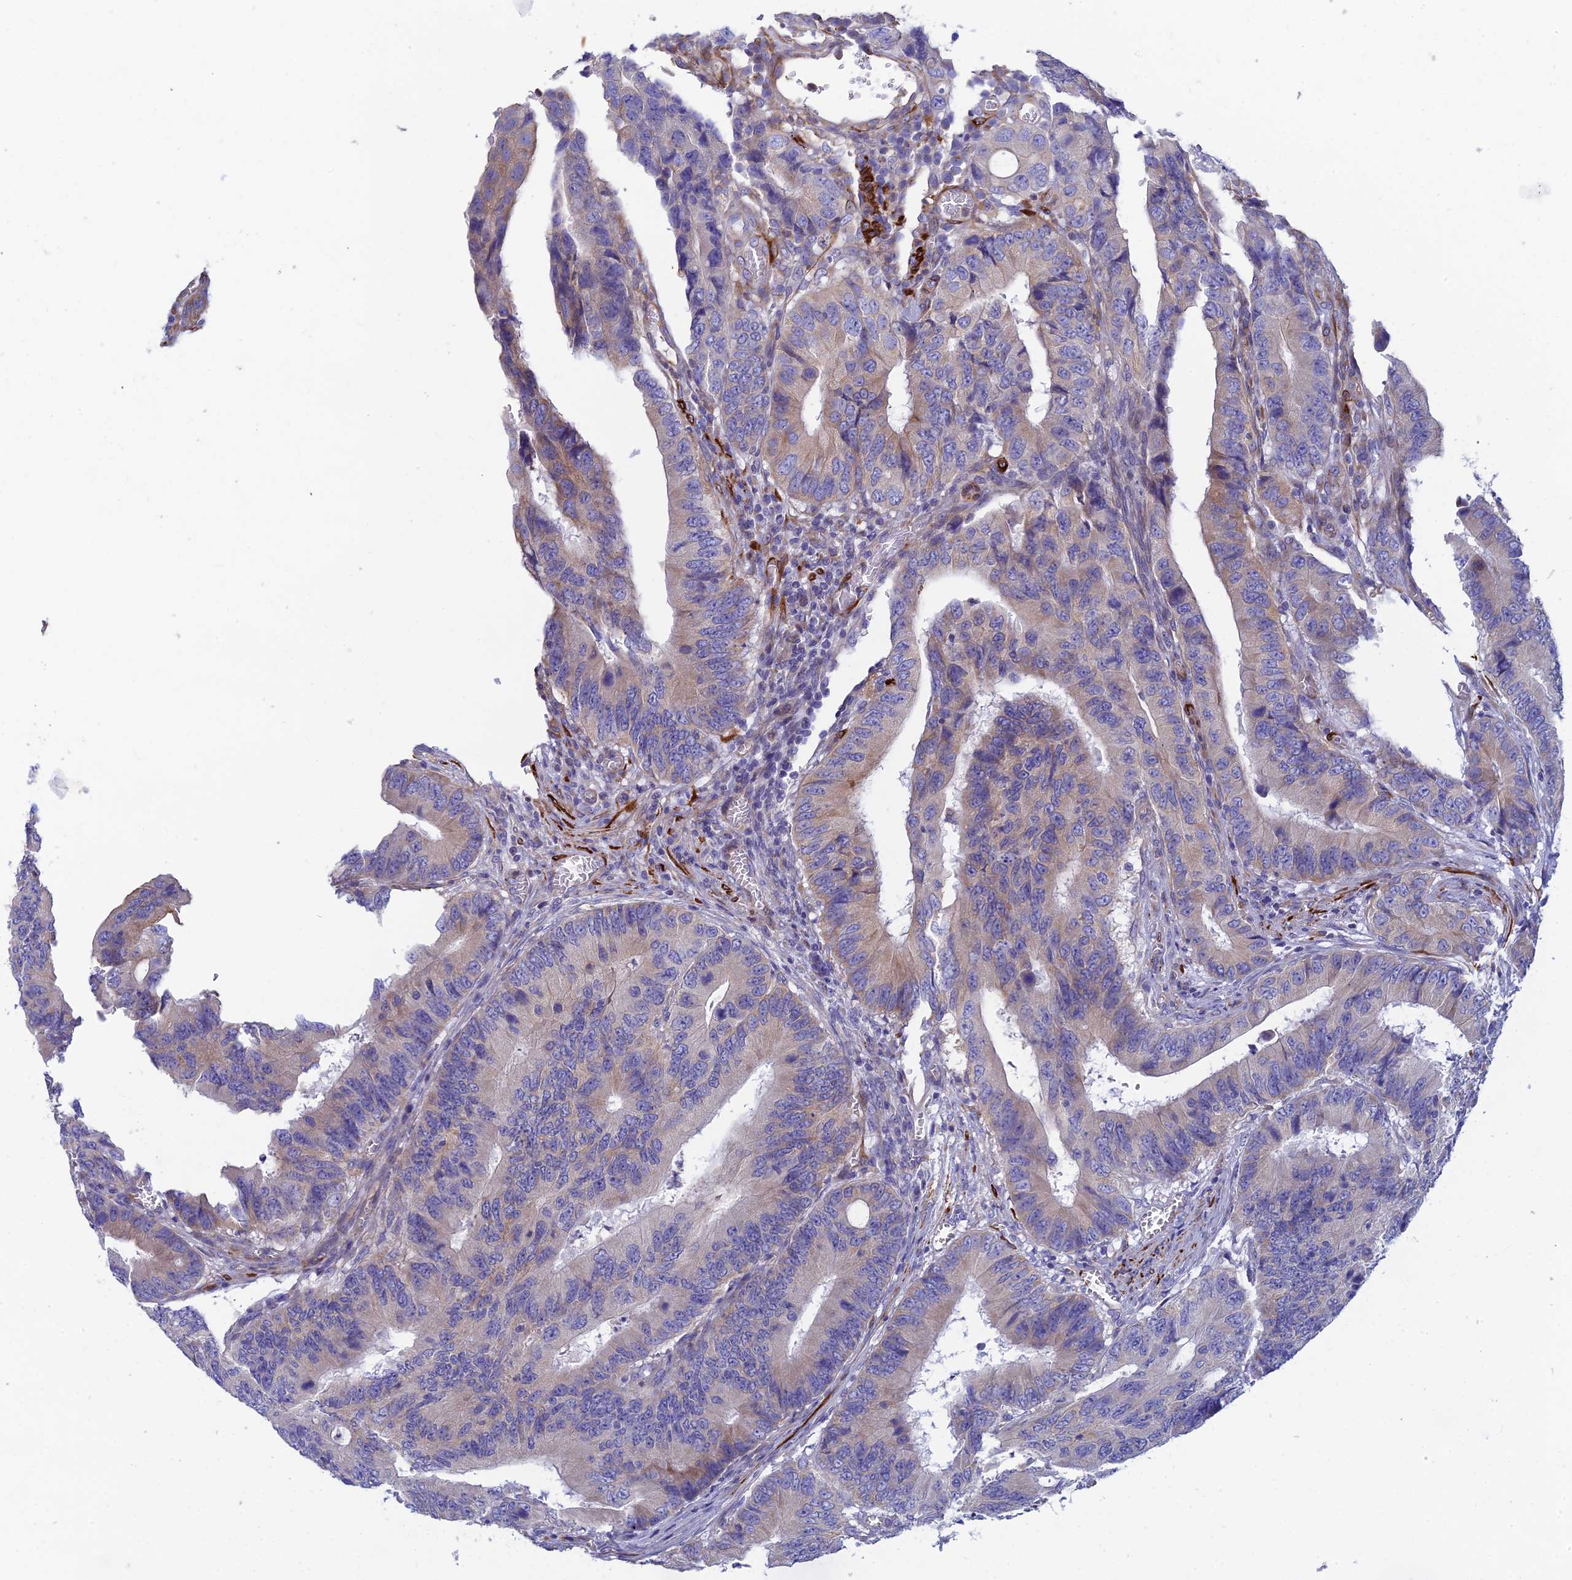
{"staining": {"intensity": "weak", "quantity": "25%-75%", "location": "cytoplasmic/membranous"}, "tissue": "colorectal cancer", "cell_type": "Tumor cells", "image_type": "cancer", "snomed": [{"axis": "morphology", "description": "Adenocarcinoma, NOS"}, {"axis": "topography", "description": "Colon"}], "caption": "Immunohistochemical staining of human adenocarcinoma (colorectal) demonstrates weak cytoplasmic/membranous protein positivity in about 25%-75% of tumor cells.", "gene": "PCDHA8", "patient": {"sex": "male", "age": 85}}